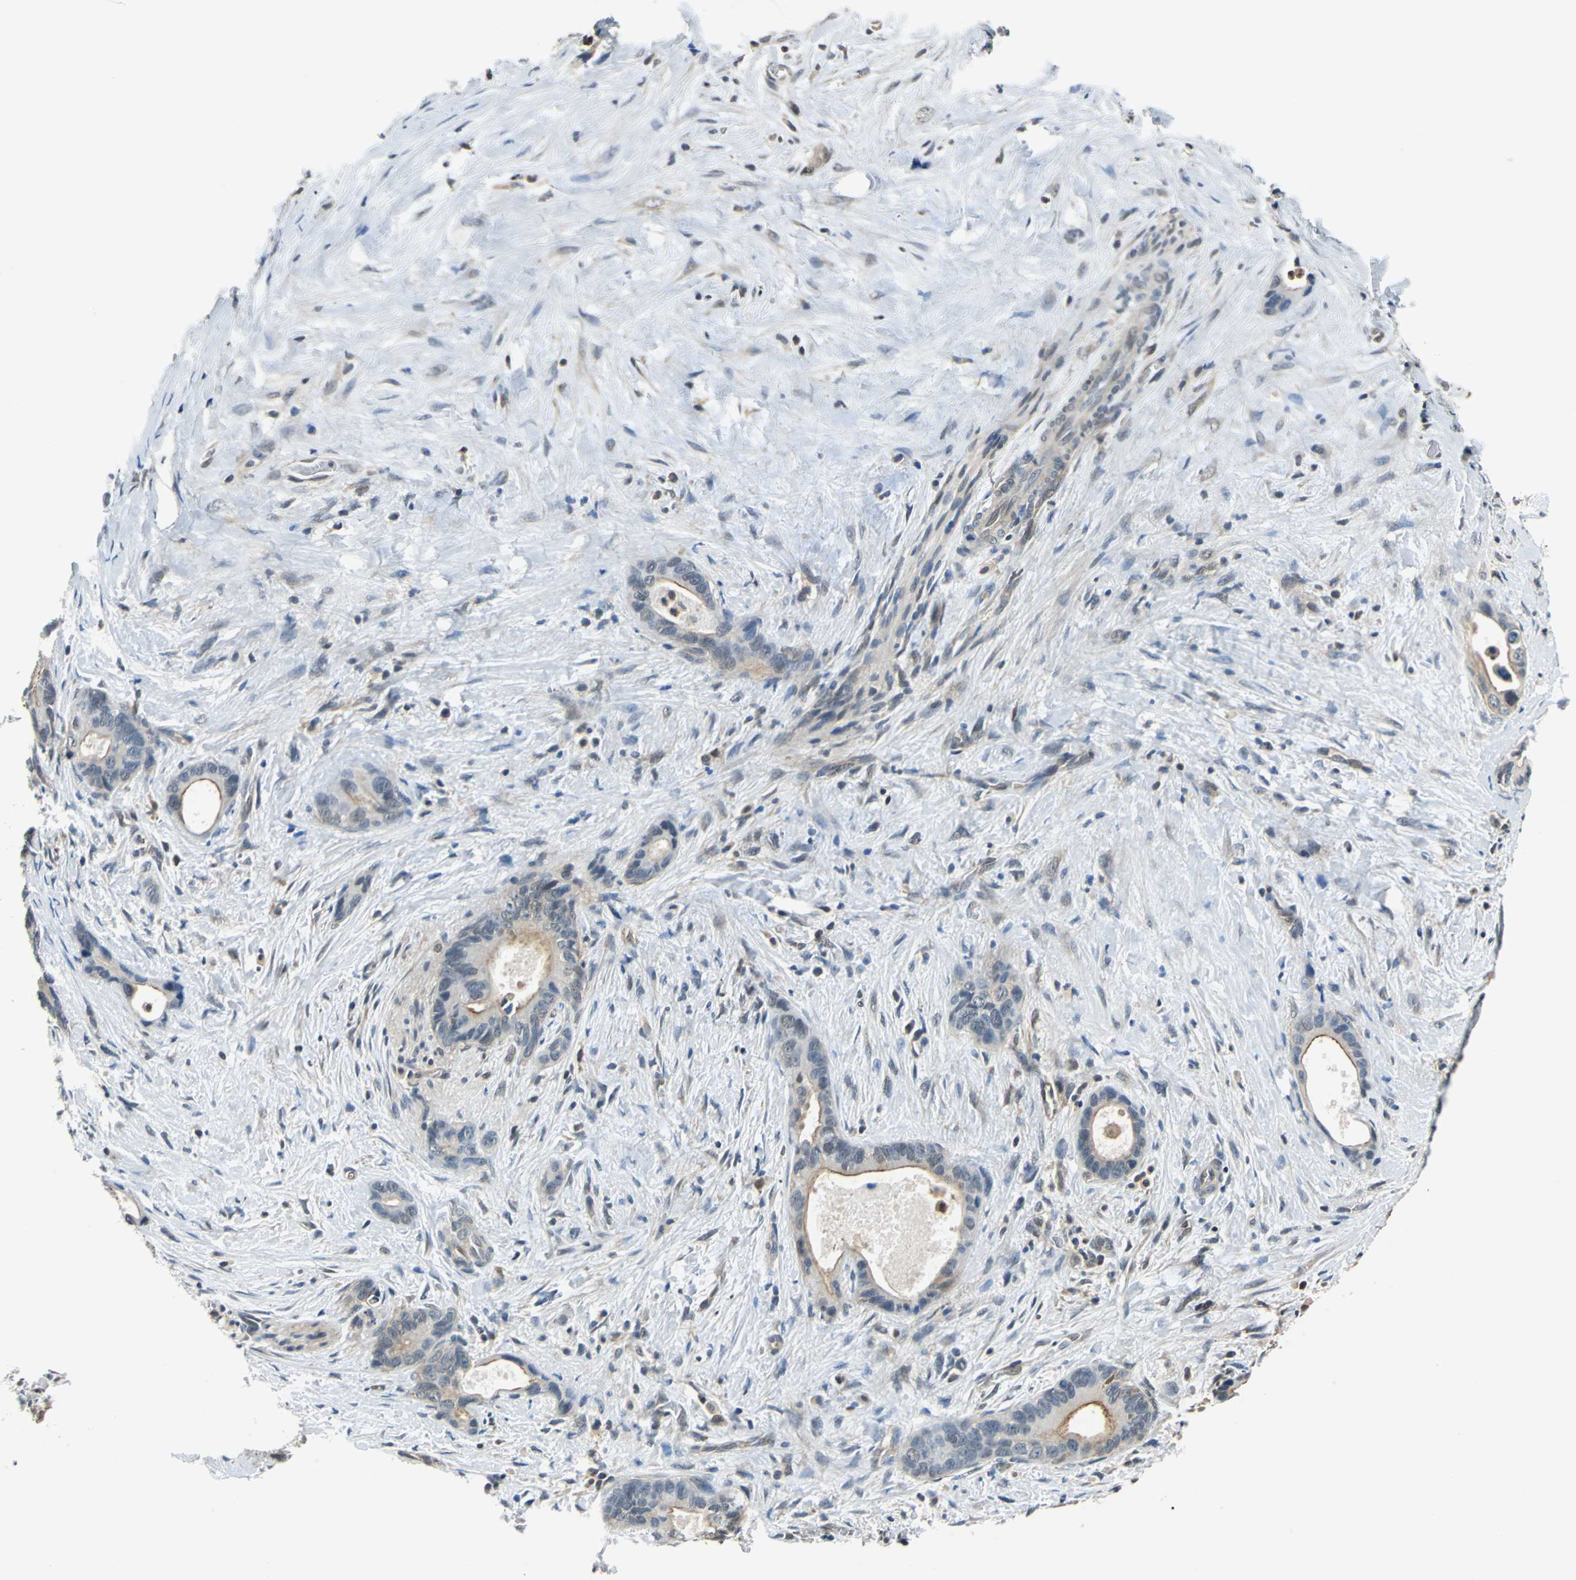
{"staining": {"intensity": "moderate", "quantity": "<25%", "location": "cytoplasmic/membranous,nuclear"}, "tissue": "liver cancer", "cell_type": "Tumor cells", "image_type": "cancer", "snomed": [{"axis": "morphology", "description": "Cholangiocarcinoma"}, {"axis": "topography", "description": "Liver"}], "caption": "Brown immunohistochemical staining in human liver cholangiocarcinoma demonstrates moderate cytoplasmic/membranous and nuclear staining in approximately <25% of tumor cells.", "gene": "ARPC3", "patient": {"sex": "female", "age": 55}}